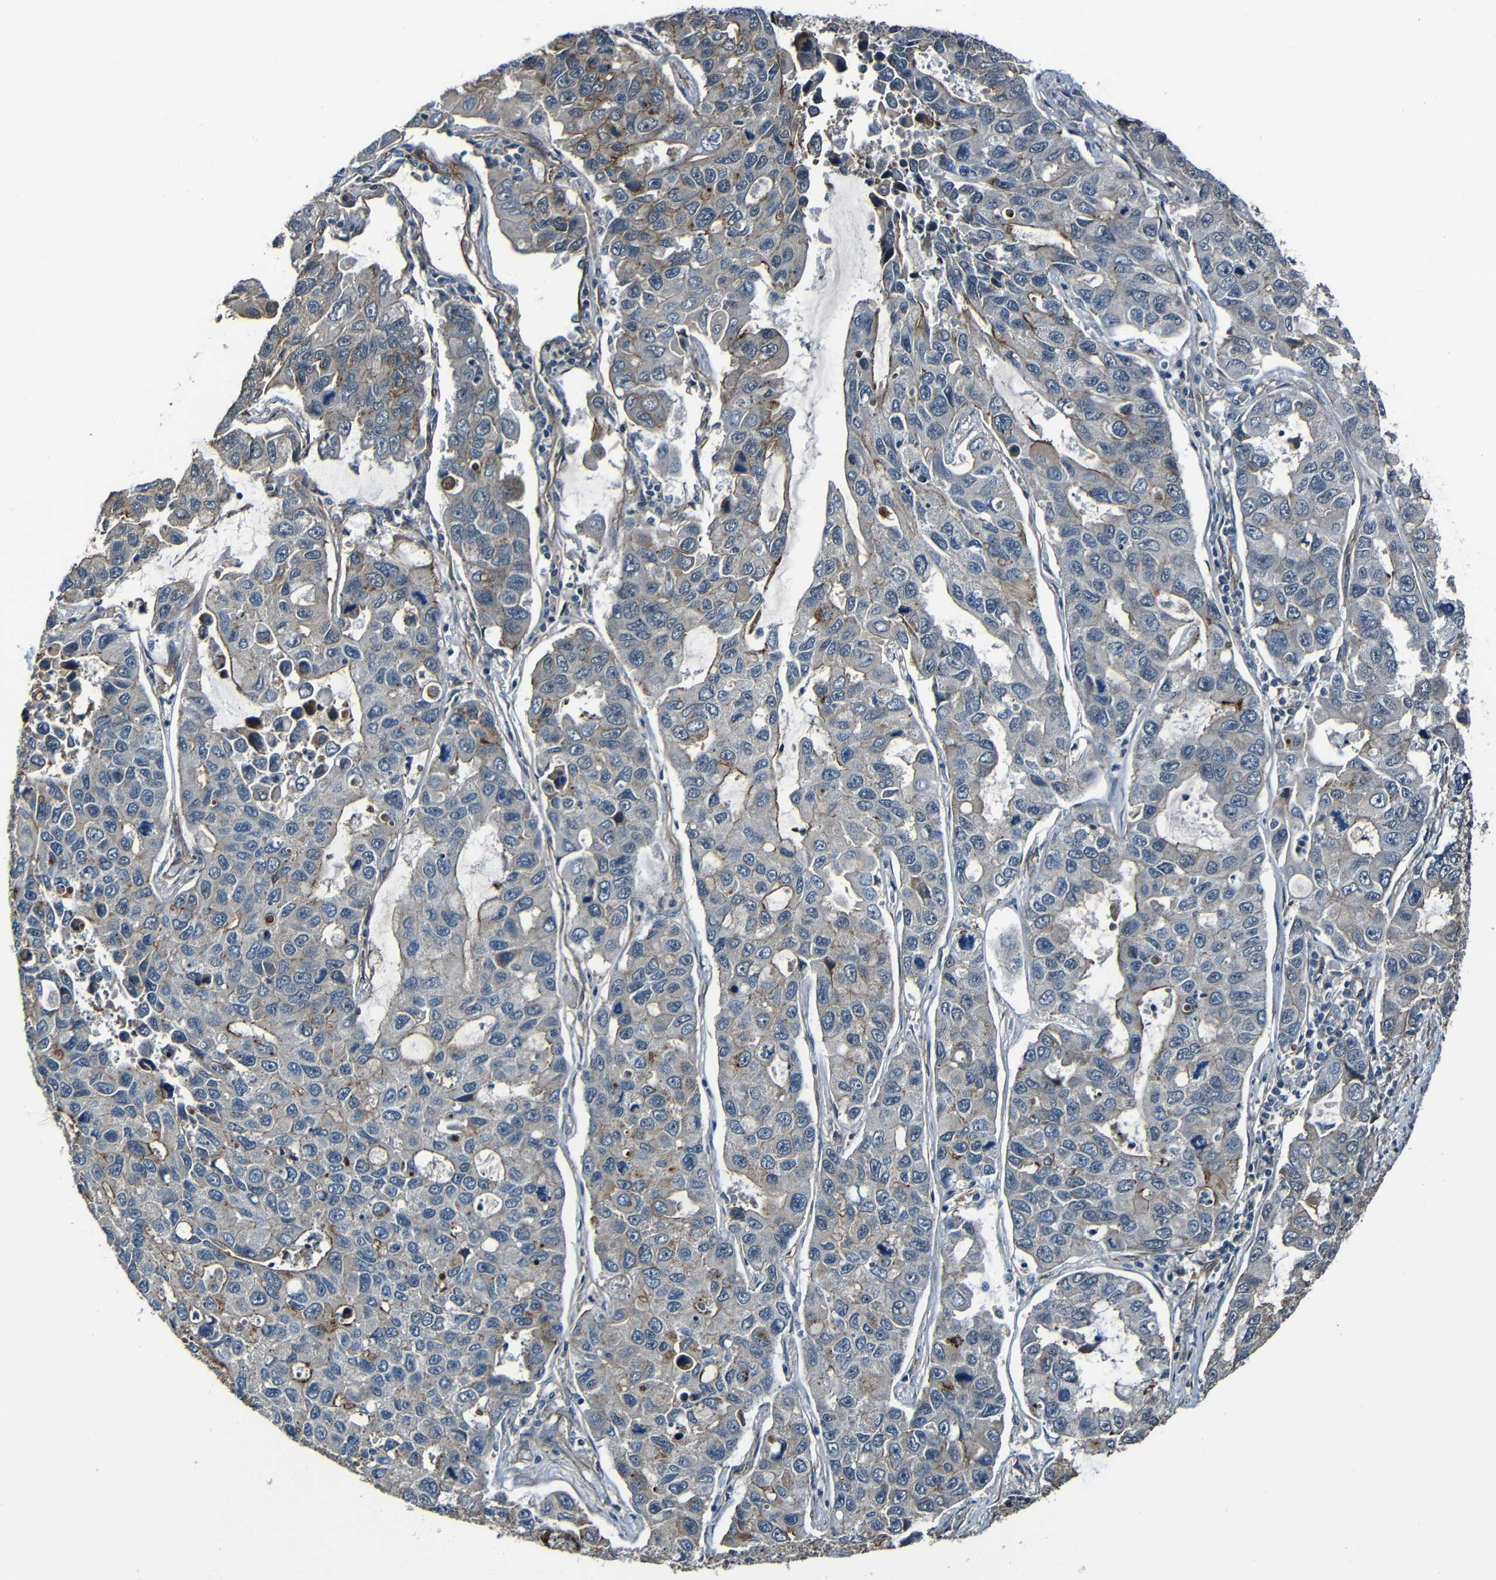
{"staining": {"intensity": "weak", "quantity": "<25%", "location": "cytoplasmic/membranous"}, "tissue": "lung cancer", "cell_type": "Tumor cells", "image_type": "cancer", "snomed": [{"axis": "morphology", "description": "Adenocarcinoma, NOS"}, {"axis": "topography", "description": "Lung"}], "caption": "An image of adenocarcinoma (lung) stained for a protein demonstrates no brown staining in tumor cells.", "gene": "LGR5", "patient": {"sex": "male", "age": 64}}